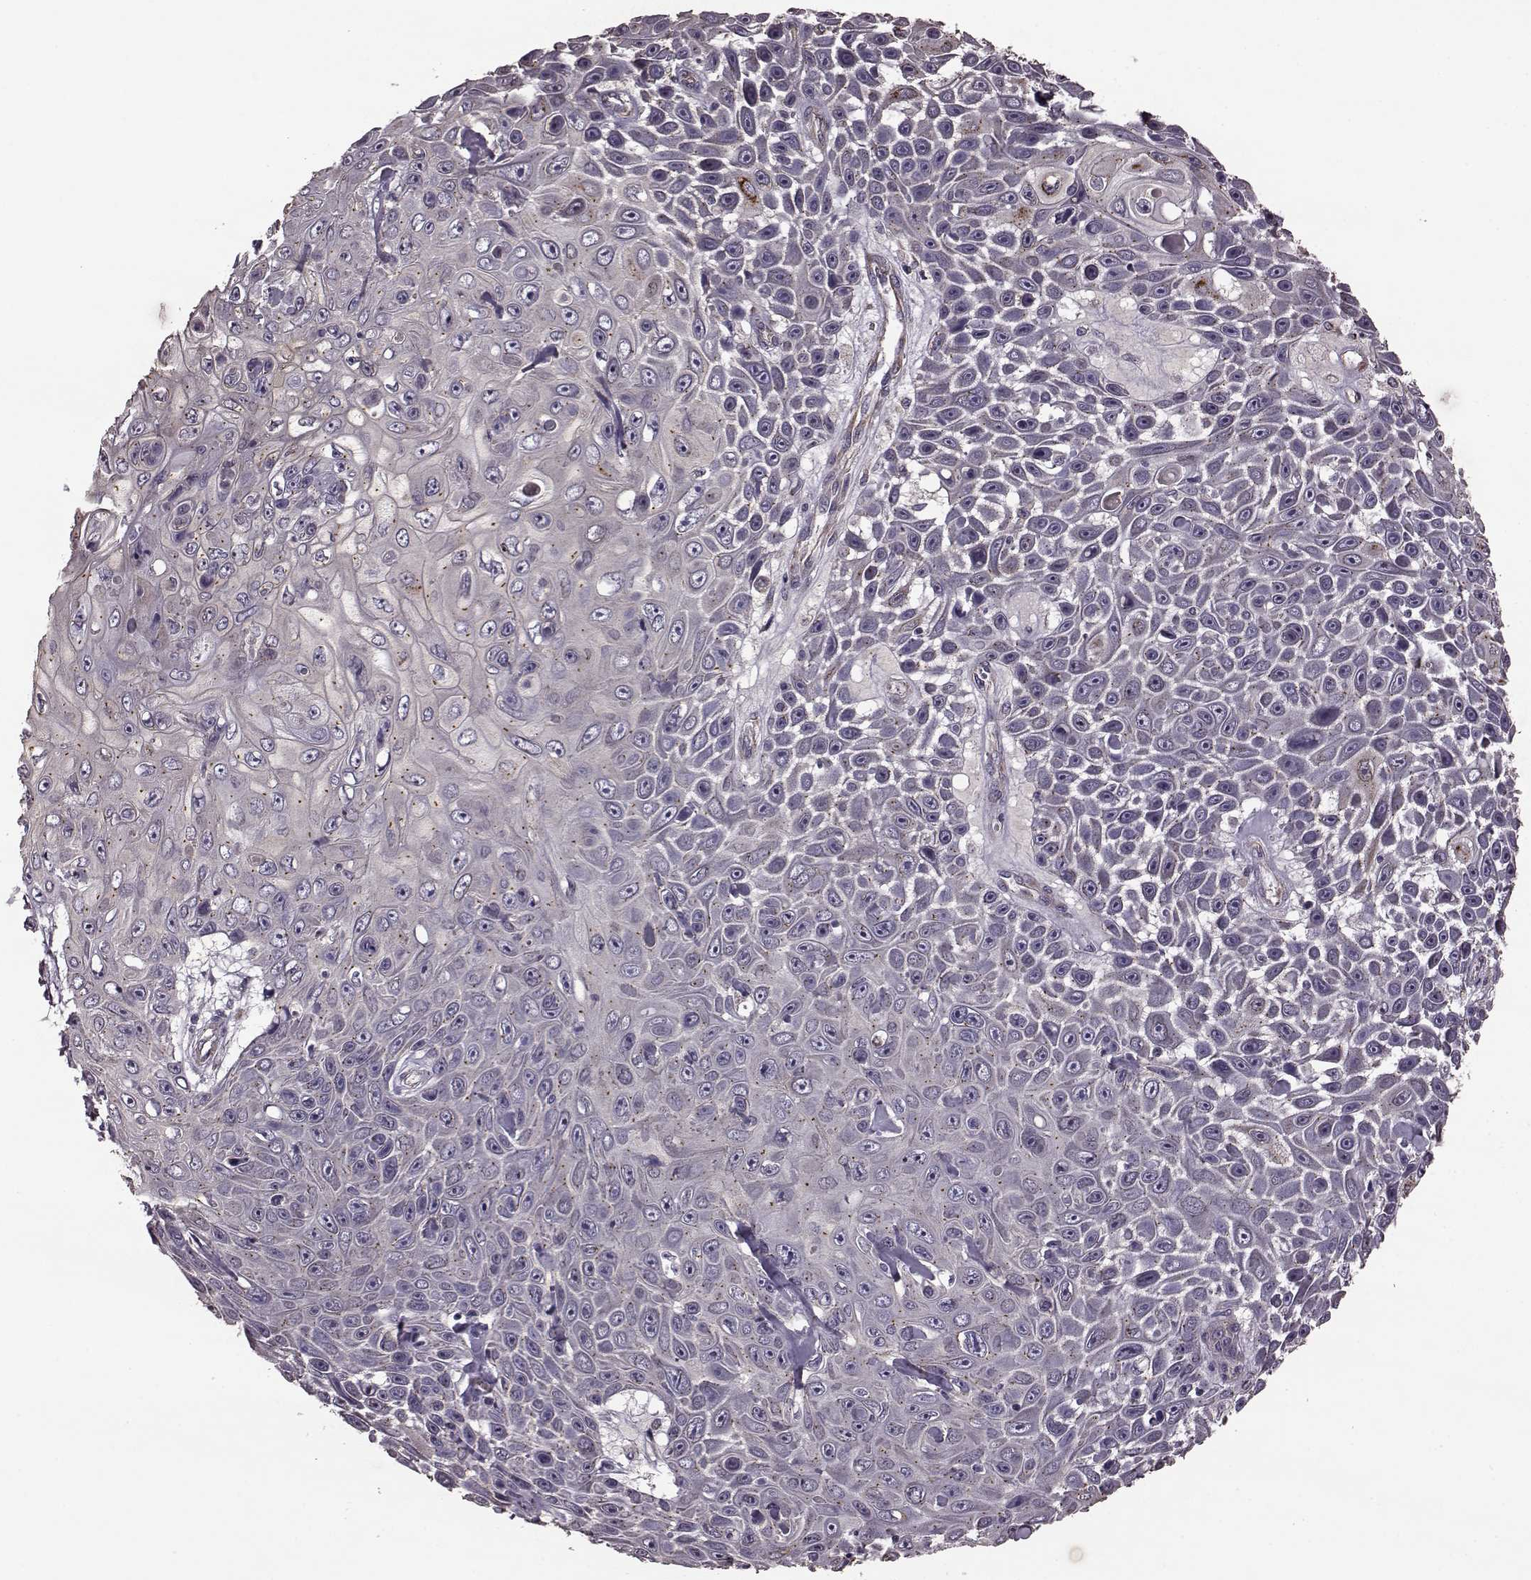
{"staining": {"intensity": "negative", "quantity": "none", "location": "none"}, "tissue": "skin cancer", "cell_type": "Tumor cells", "image_type": "cancer", "snomed": [{"axis": "morphology", "description": "Squamous cell carcinoma, NOS"}, {"axis": "topography", "description": "Skin"}], "caption": "The micrograph exhibits no staining of tumor cells in squamous cell carcinoma (skin). Nuclei are stained in blue.", "gene": "NTF3", "patient": {"sex": "male", "age": 82}}